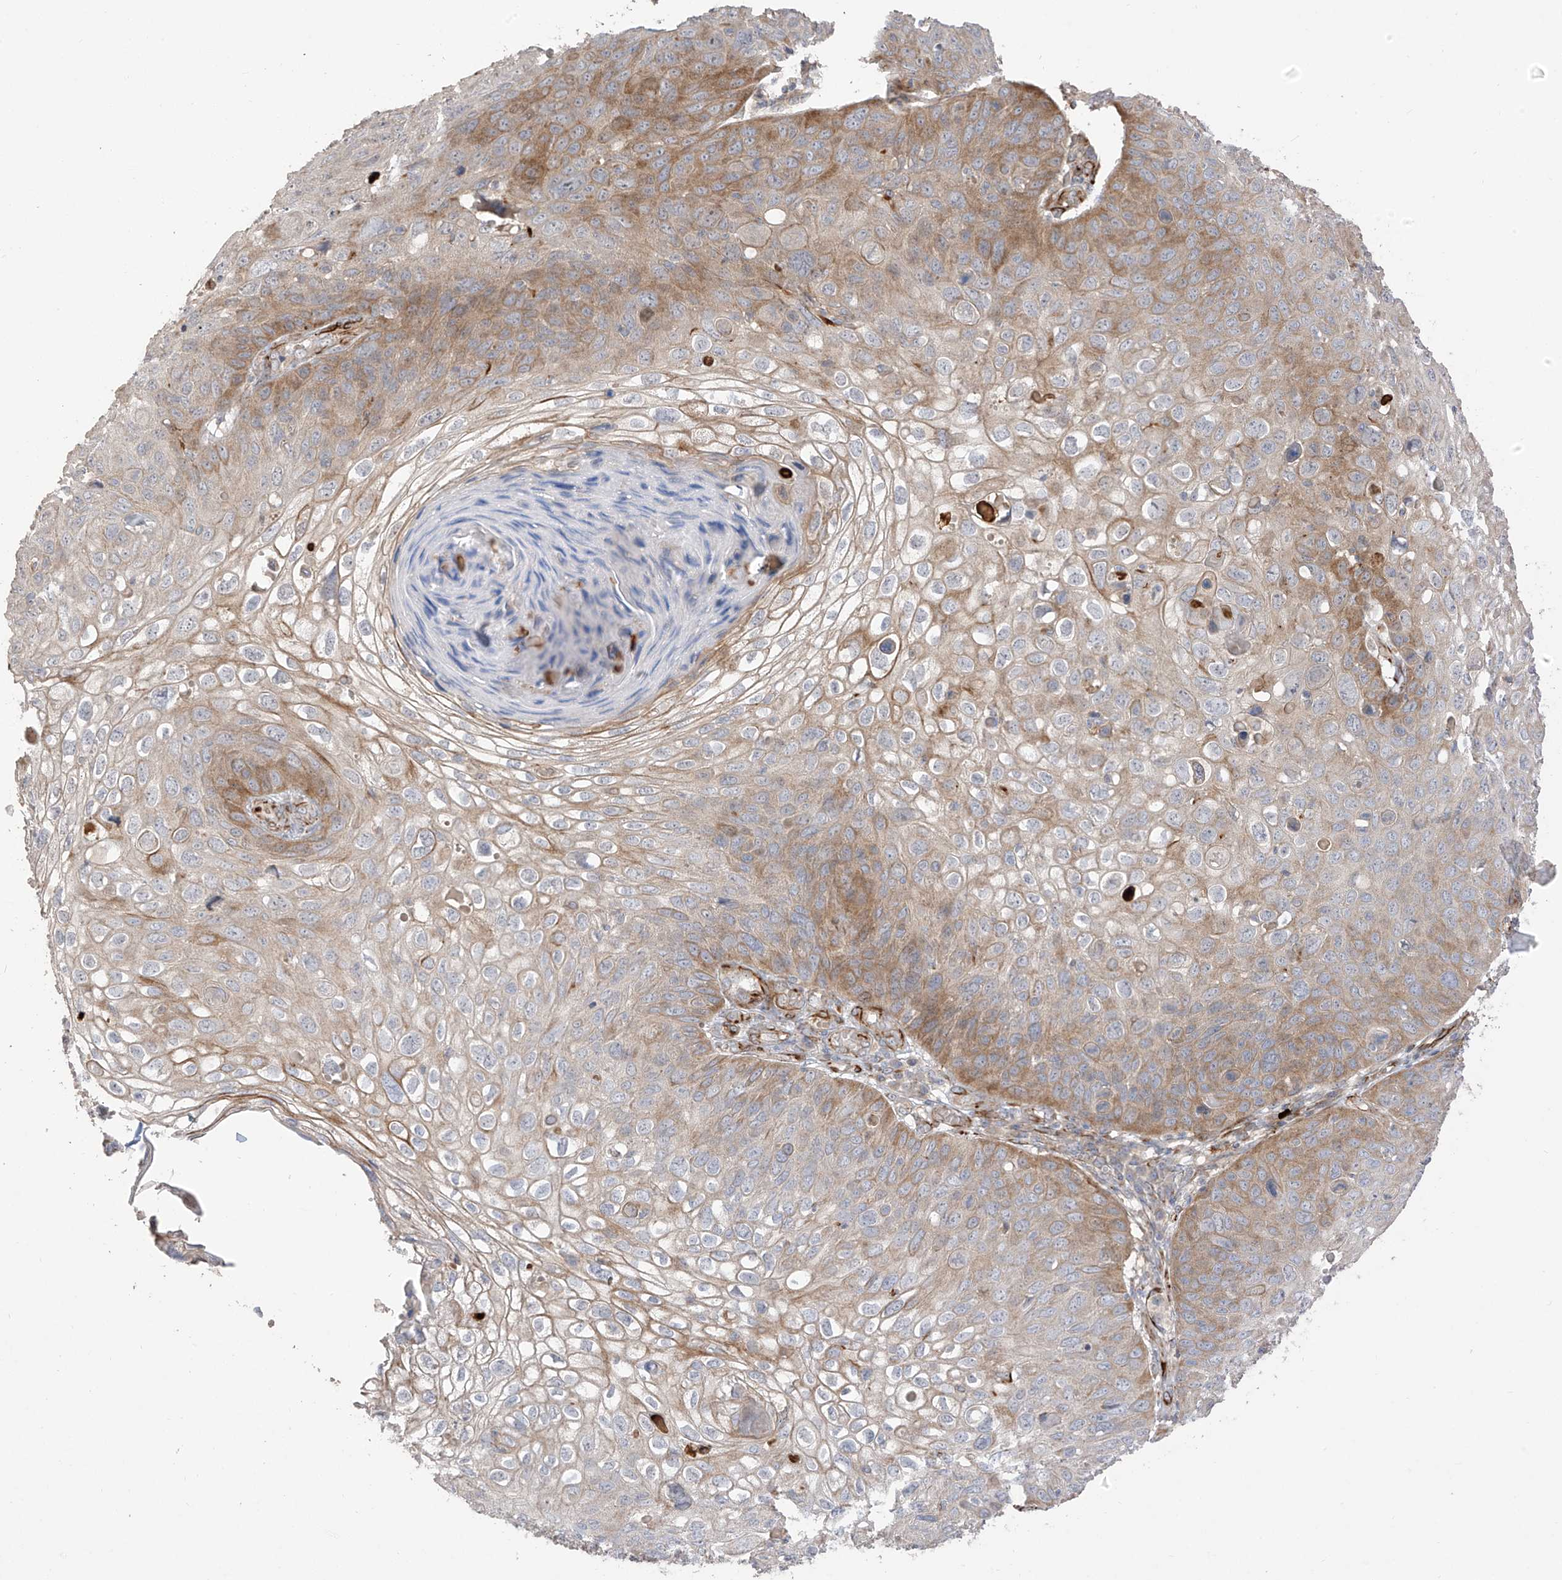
{"staining": {"intensity": "moderate", "quantity": "25%-75%", "location": "cytoplasmic/membranous"}, "tissue": "skin cancer", "cell_type": "Tumor cells", "image_type": "cancer", "snomed": [{"axis": "morphology", "description": "Squamous cell carcinoma, NOS"}, {"axis": "topography", "description": "Skin"}], "caption": "Immunohistochemistry (IHC) histopathology image of squamous cell carcinoma (skin) stained for a protein (brown), which exhibits medium levels of moderate cytoplasmic/membranous positivity in about 25%-75% of tumor cells.", "gene": "DCDC2", "patient": {"sex": "female", "age": 90}}